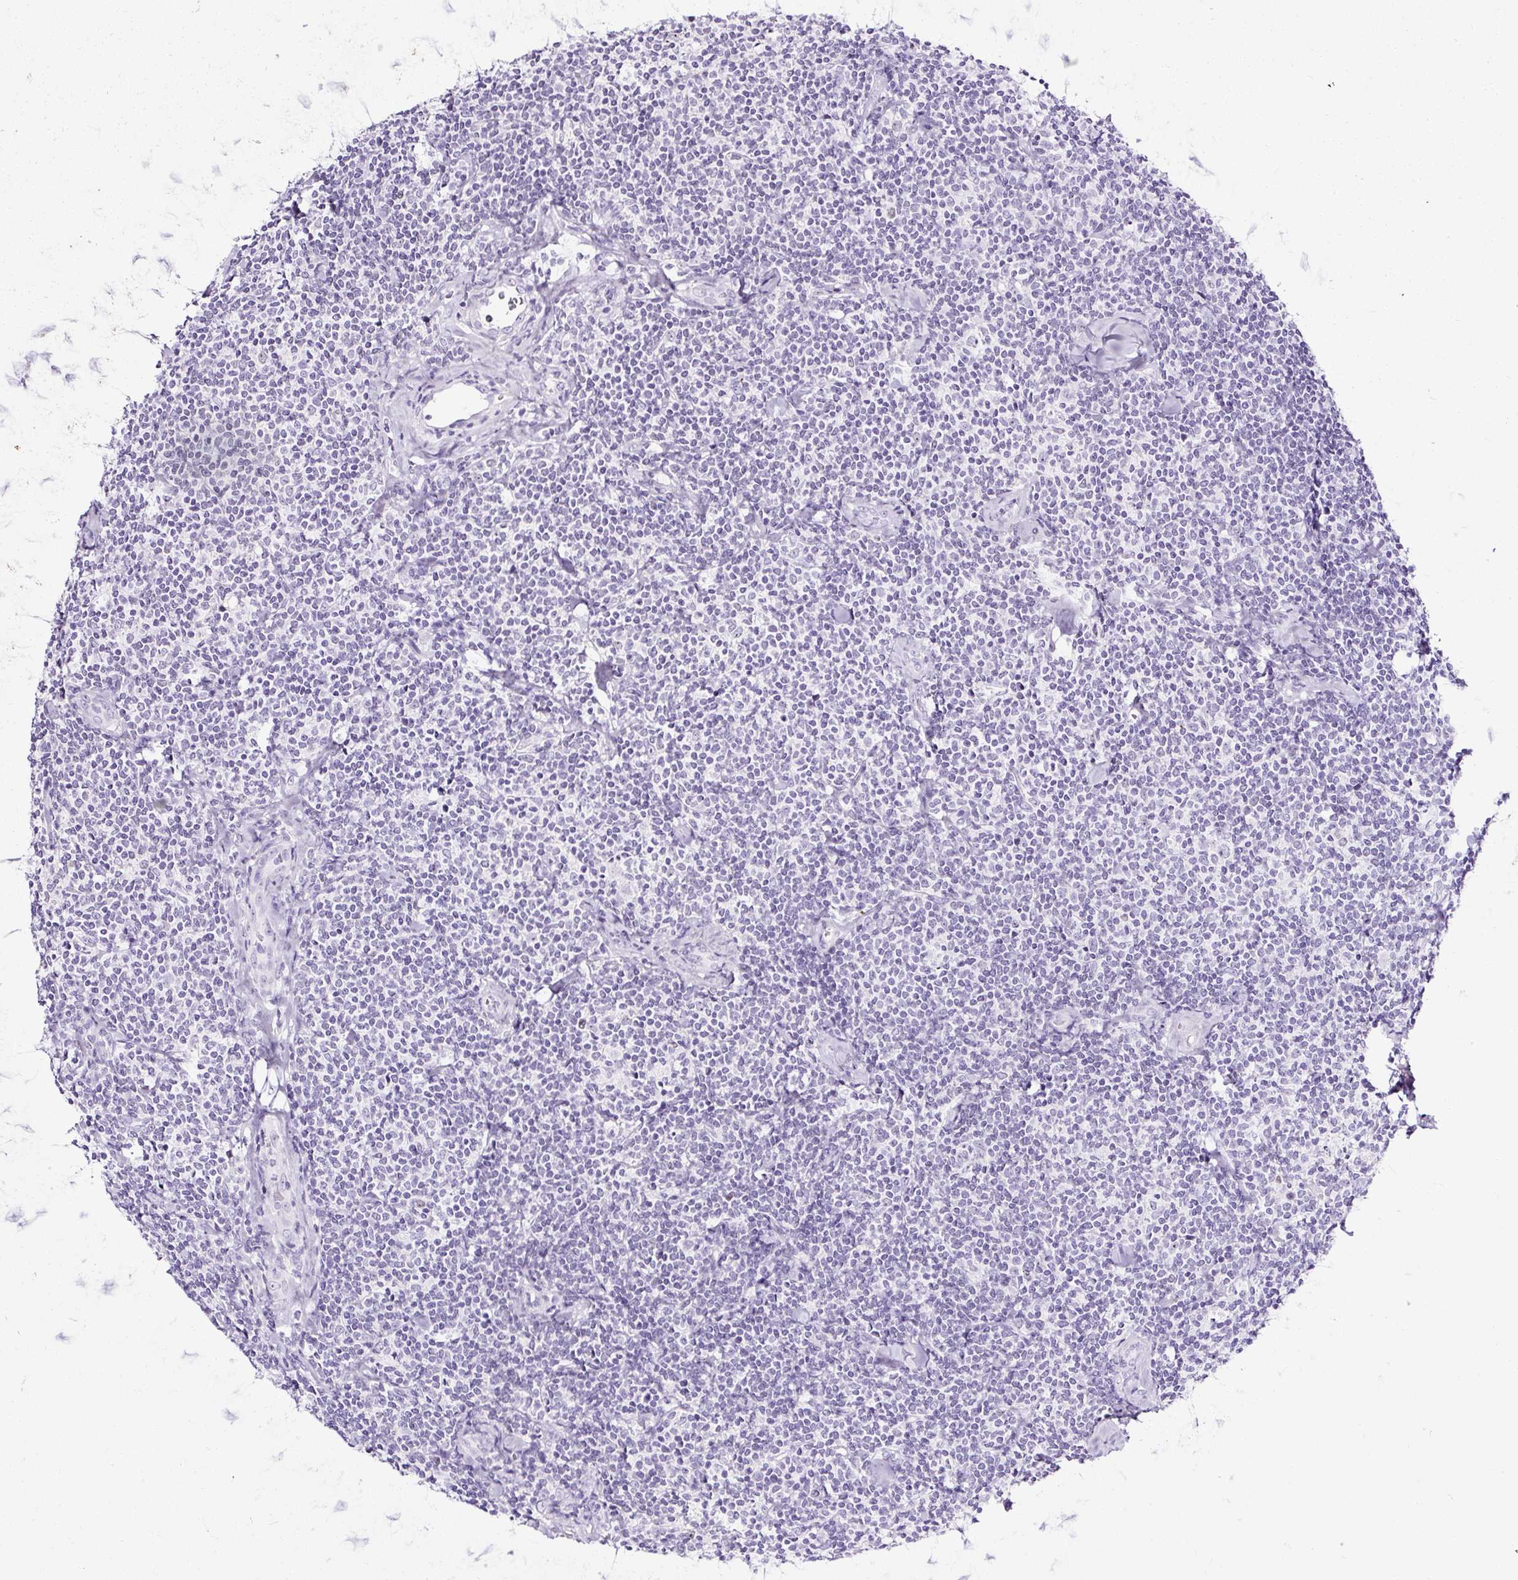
{"staining": {"intensity": "negative", "quantity": "none", "location": "none"}, "tissue": "lymphoma", "cell_type": "Tumor cells", "image_type": "cancer", "snomed": [{"axis": "morphology", "description": "Malignant lymphoma, non-Hodgkin's type, Low grade"}, {"axis": "topography", "description": "Lymph node"}], "caption": "Immunohistochemistry of low-grade malignant lymphoma, non-Hodgkin's type shows no expression in tumor cells.", "gene": "NPHS2", "patient": {"sex": "female", "age": 56}}